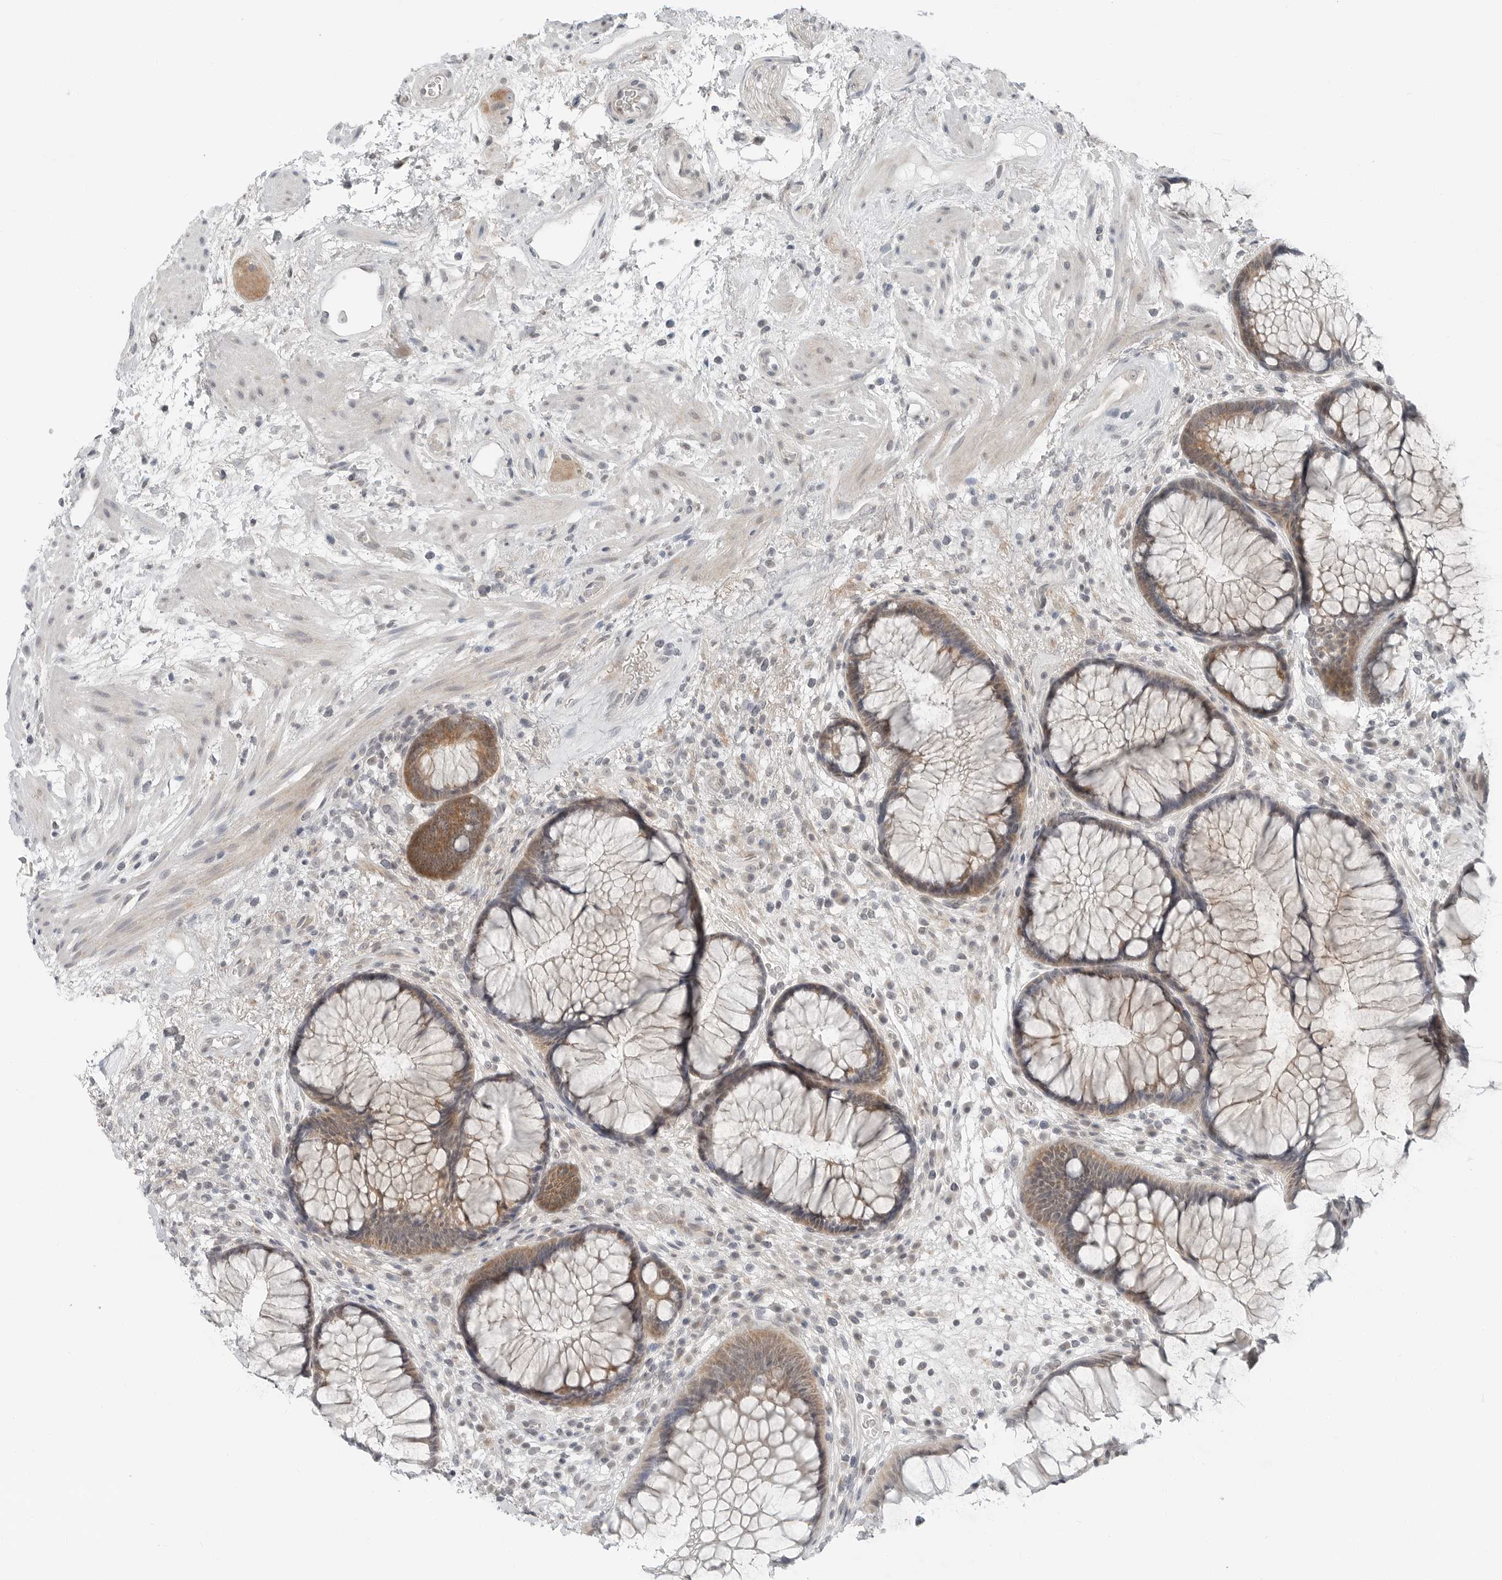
{"staining": {"intensity": "moderate", "quantity": "25%-75%", "location": "cytoplasmic/membranous"}, "tissue": "rectum", "cell_type": "Glandular cells", "image_type": "normal", "snomed": [{"axis": "morphology", "description": "Normal tissue, NOS"}, {"axis": "topography", "description": "Rectum"}], "caption": "IHC photomicrograph of unremarkable human rectum stained for a protein (brown), which demonstrates medium levels of moderate cytoplasmic/membranous positivity in approximately 25%-75% of glandular cells.", "gene": "FCRLB", "patient": {"sex": "male", "age": 51}}